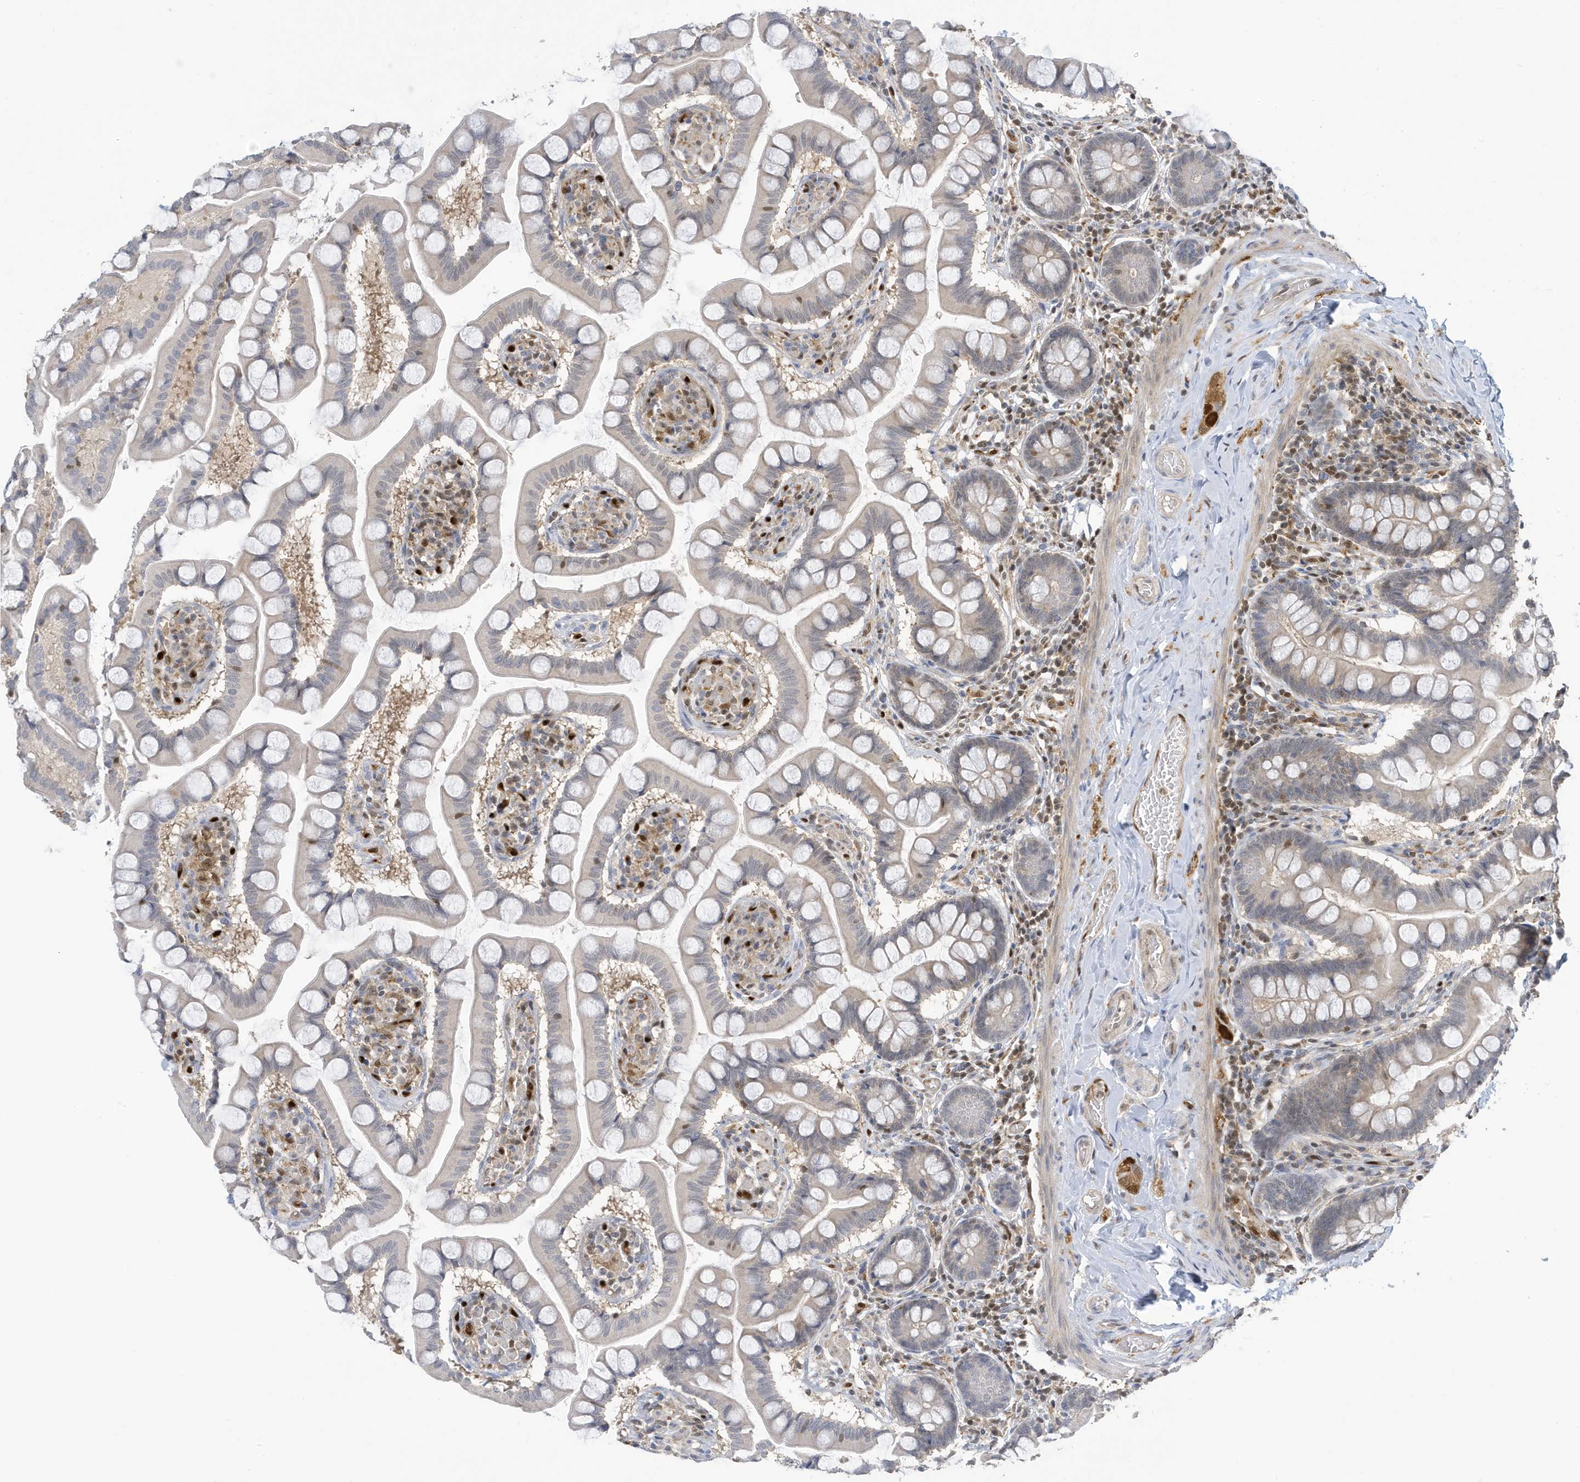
{"staining": {"intensity": "weak", "quantity": "<25%", "location": "nuclear"}, "tissue": "small intestine", "cell_type": "Glandular cells", "image_type": "normal", "snomed": [{"axis": "morphology", "description": "Normal tissue, NOS"}, {"axis": "topography", "description": "Small intestine"}], "caption": "This is a image of immunohistochemistry staining of normal small intestine, which shows no positivity in glandular cells.", "gene": "NCOA7", "patient": {"sex": "male", "age": 41}}